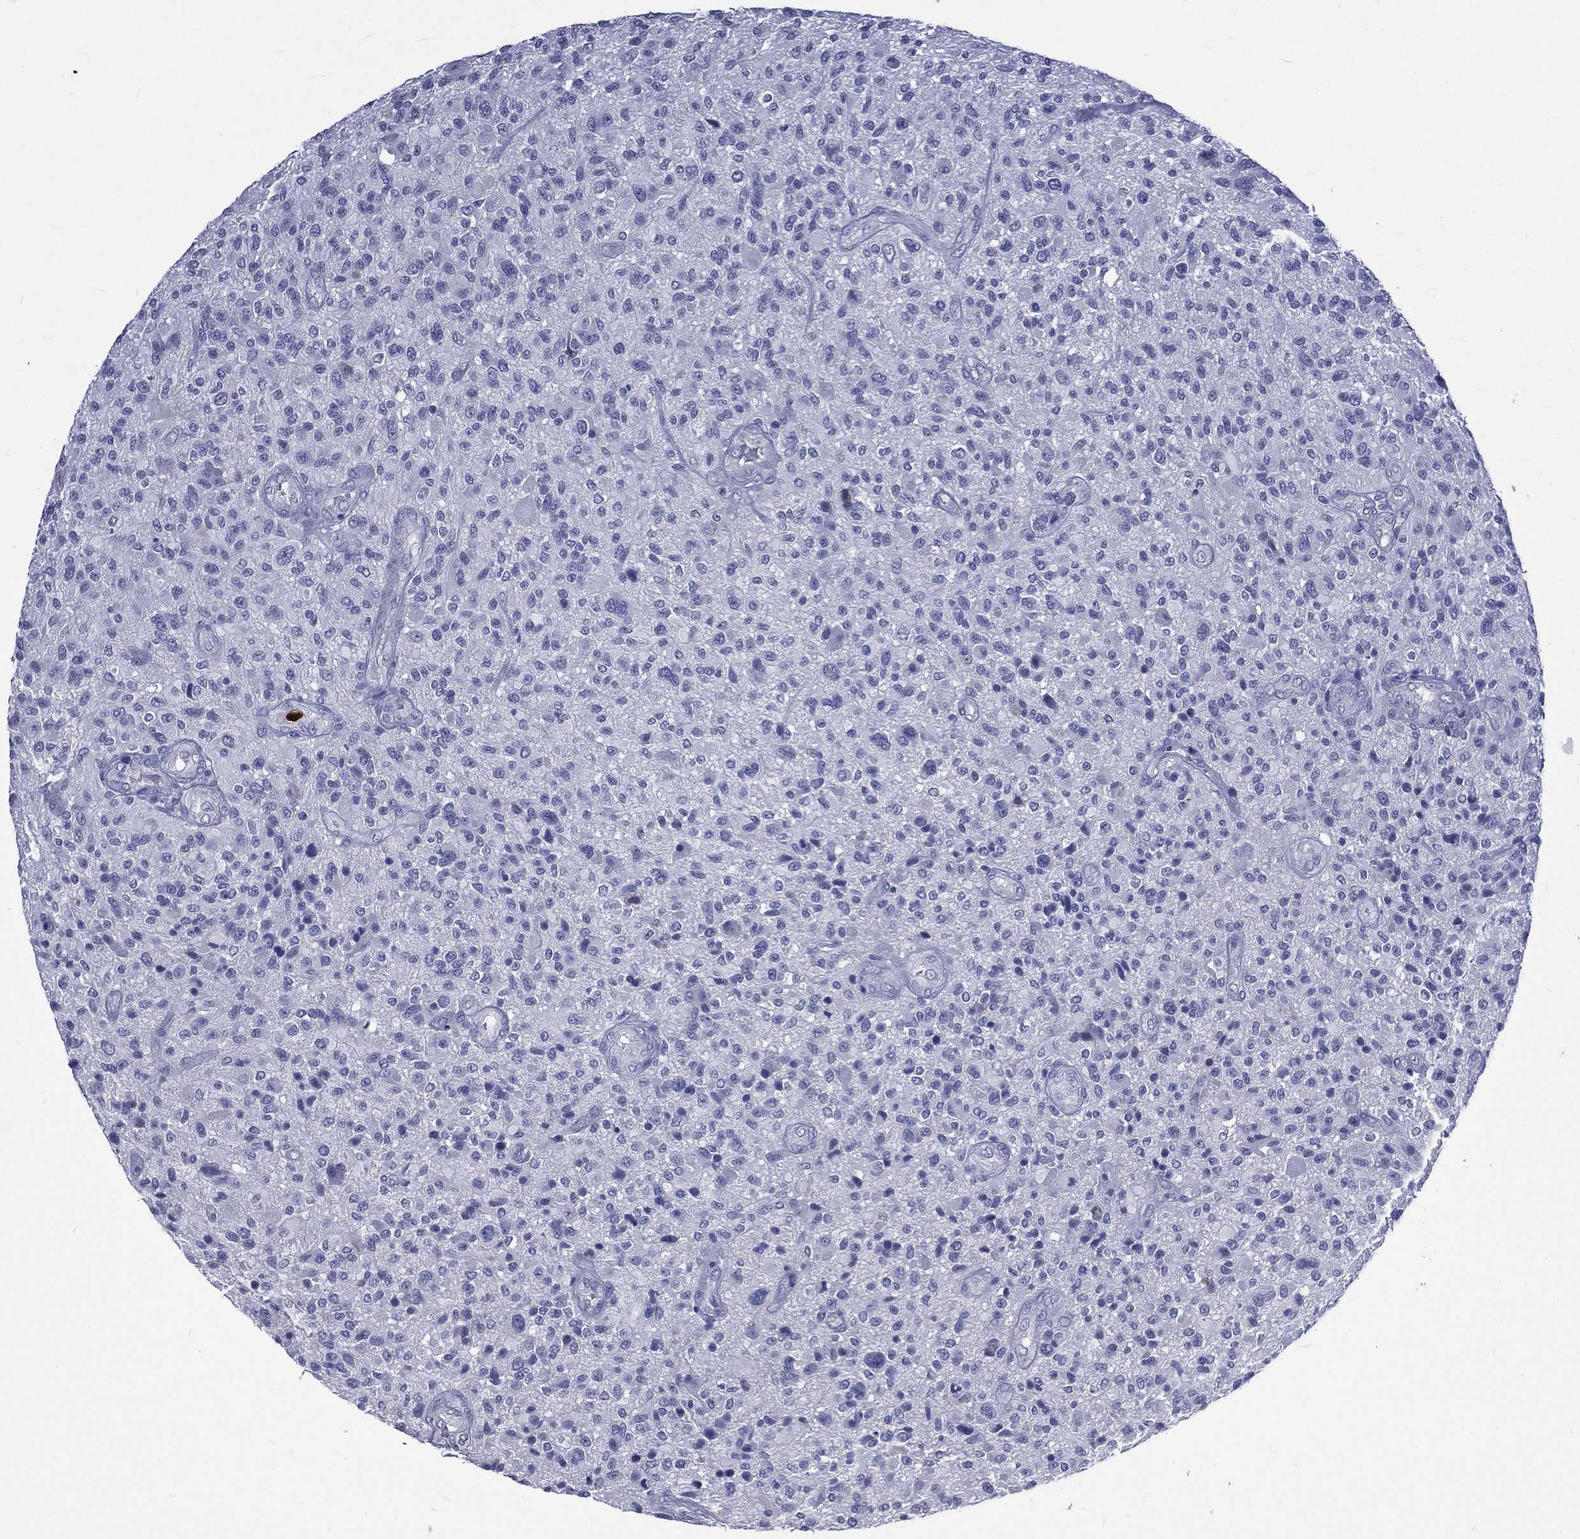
{"staining": {"intensity": "negative", "quantity": "none", "location": "none"}, "tissue": "glioma", "cell_type": "Tumor cells", "image_type": "cancer", "snomed": [{"axis": "morphology", "description": "Glioma, malignant, High grade"}, {"axis": "topography", "description": "Brain"}], "caption": "Malignant high-grade glioma was stained to show a protein in brown. There is no significant staining in tumor cells. (Immunohistochemistry, brightfield microscopy, high magnification).", "gene": "ELANE", "patient": {"sex": "male", "age": 47}}